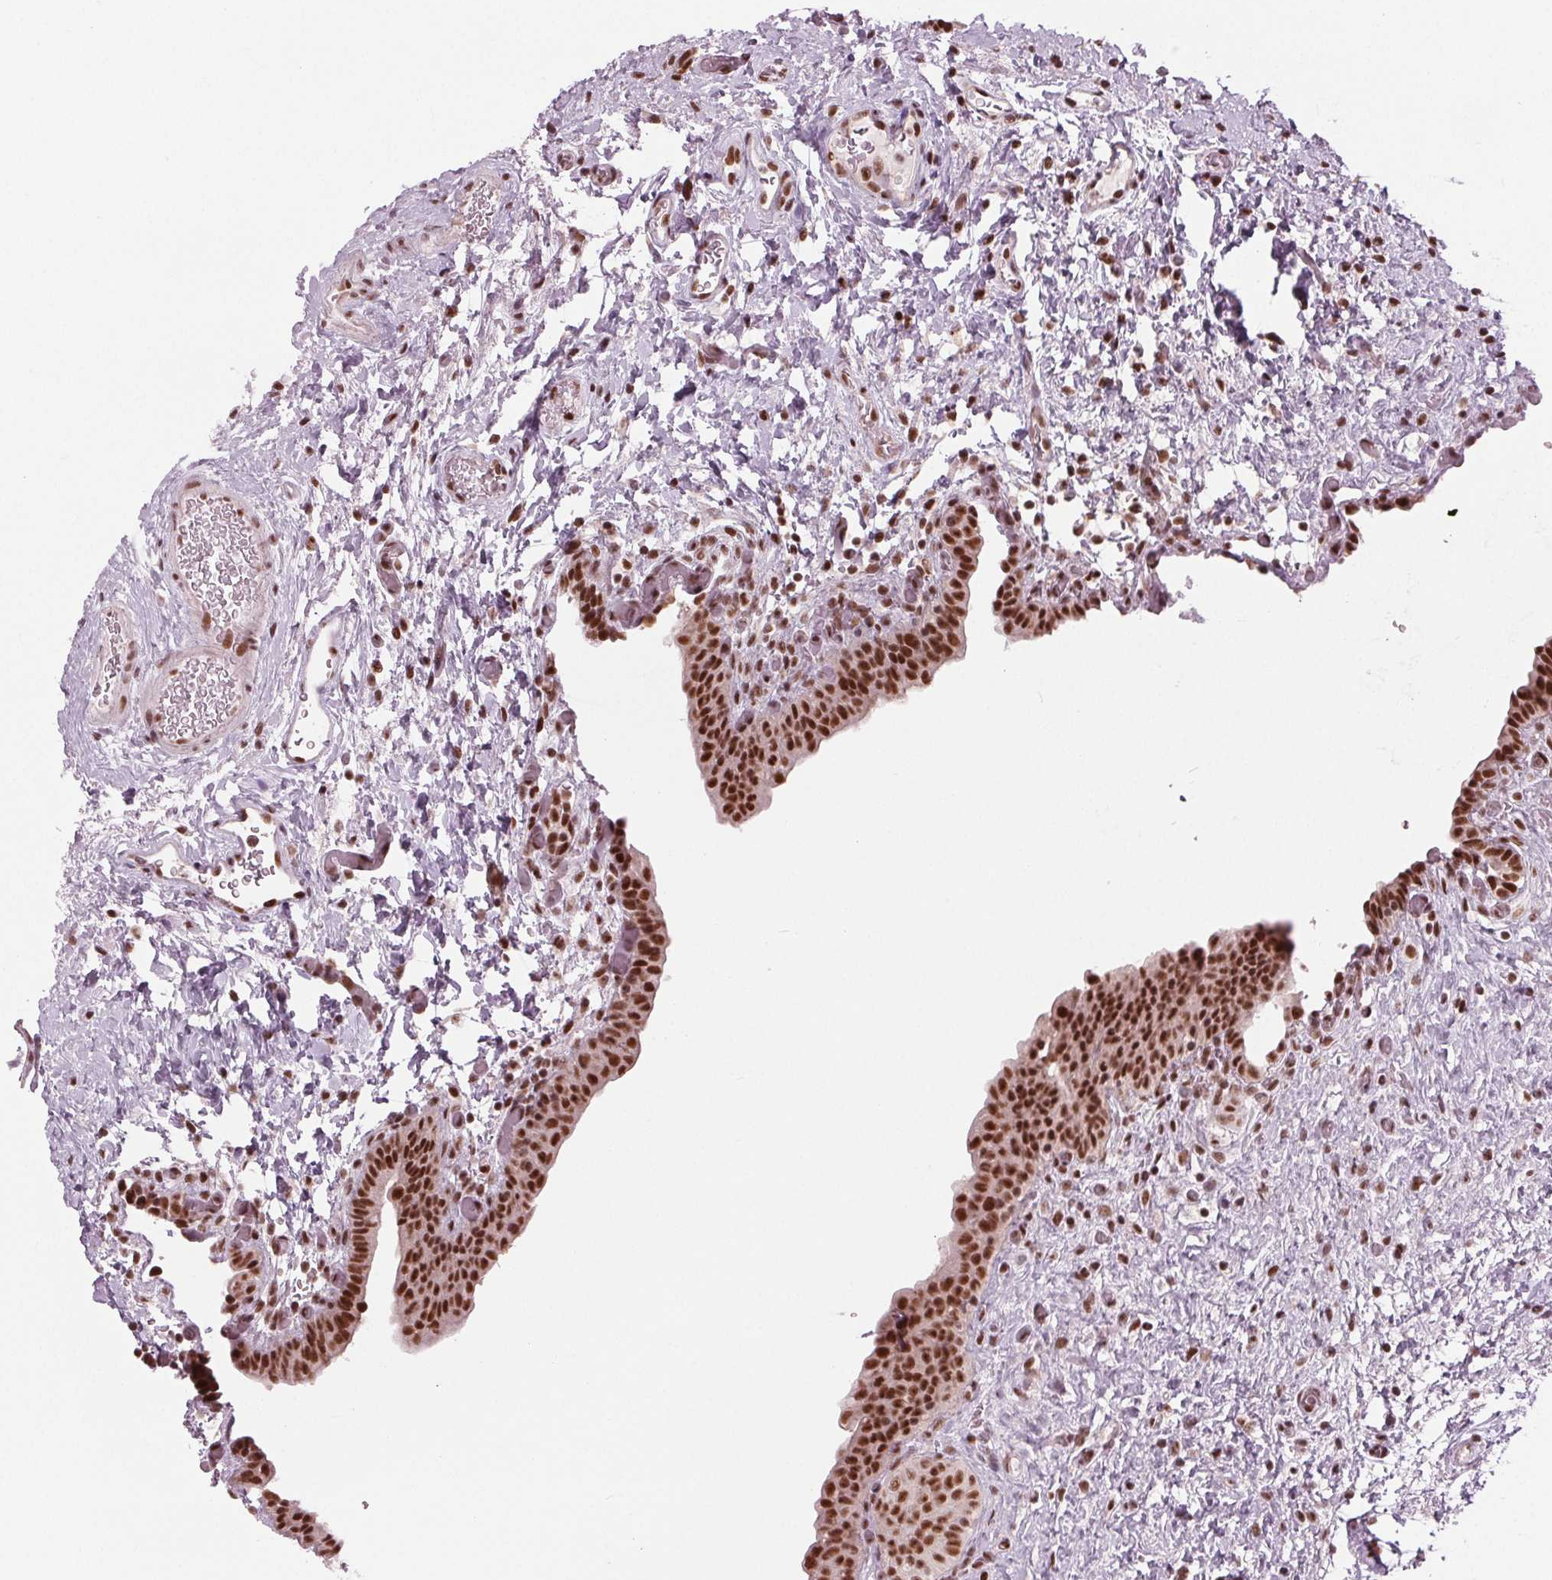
{"staining": {"intensity": "strong", "quantity": ">75%", "location": "nuclear"}, "tissue": "urinary bladder", "cell_type": "Urothelial cells", "image_type": "normal", "snomed": [{"axis": "morphology", "description": "Normal tissue, NOS"}, {"axis": "topography", "description": "Urinary bladder"}], "caption": "Brown immunohistochemical staining in benign urinary bladder displays strong nuclear staining in approximately >75% of urothelial cells.", "gene": "LSM2", "patient": {"sex": "male", "age": 69}}